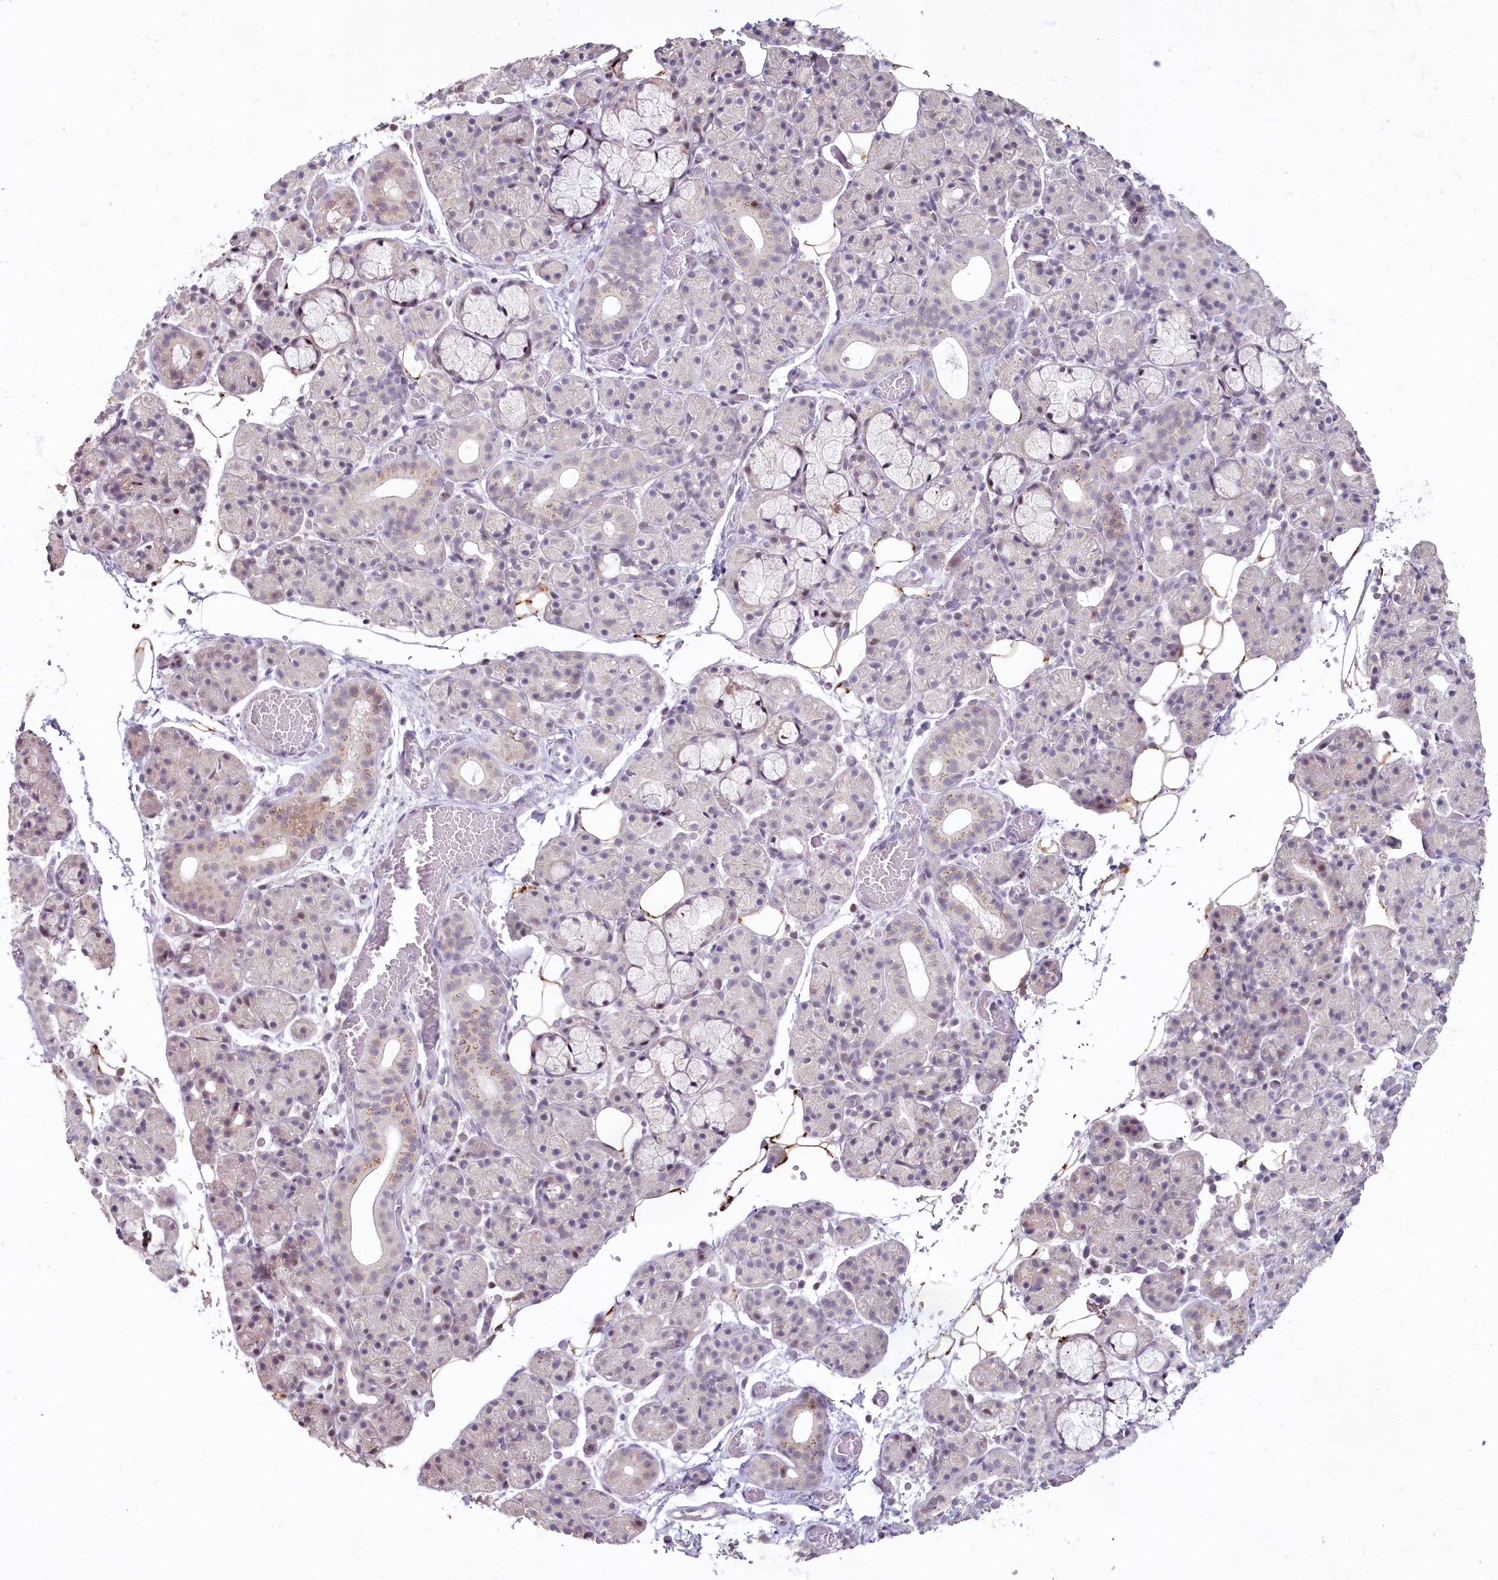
{"staining": {"intensity": "weak", "quantity": "<25%", "location": "cytoplasmic/membranous"}, "tissue": "salivary gland", "cell_type": "Glandular cells", "image_type": "normal", "snomed": [{"axis": "morphology", "description": "Normal tissue, NOS"}, {"axis": "topography", "description": "Salivary gland"}], "caption": "IHC of benign human salivary gland demonstrates no staining in glandular cells.", "gene": "HPD", "patient": {"sex": "male", "age": 63}}